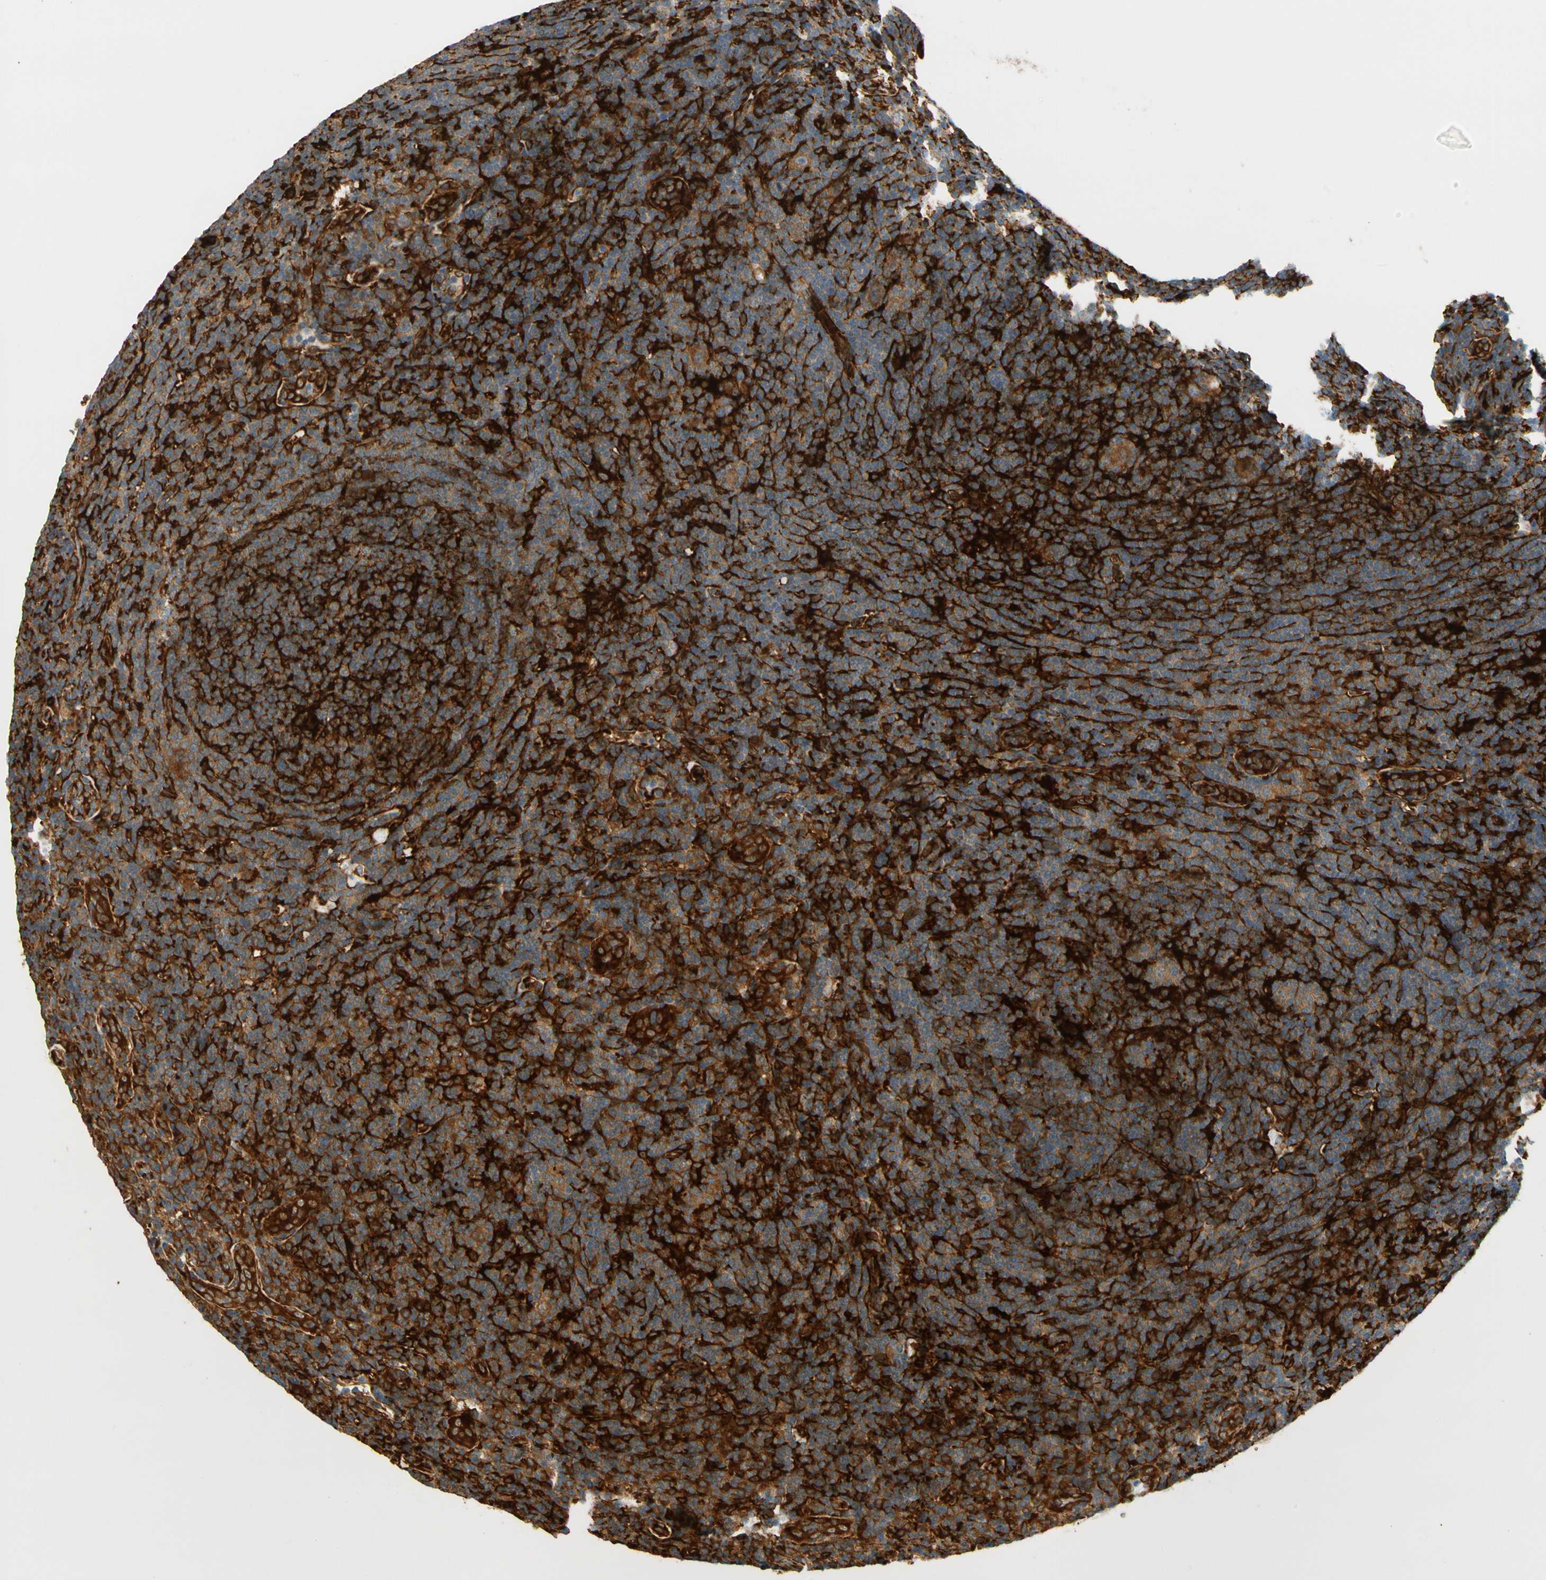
{"staining": {"intensity": "moderate", "quantity": ">75%", "location": "cytoplasmic/membranous"}, "tissue": "lymphoma", "cell_type": "Tumor cells", "image_type": "cancer", "snomed": [{"axis": "morphology", "description": "Hodgkin's disease, NOS"}, {"axis": "topography", "description": "Lymph node"}], "caption": "Lymphoma was stained to show a protein in brown. There is medium levels of moderate cytoplasmic/membranous positivity in approximately >75% of tumor cells.", "gene": "PARP14", "patient": {"sex": "female", "age": 57}}